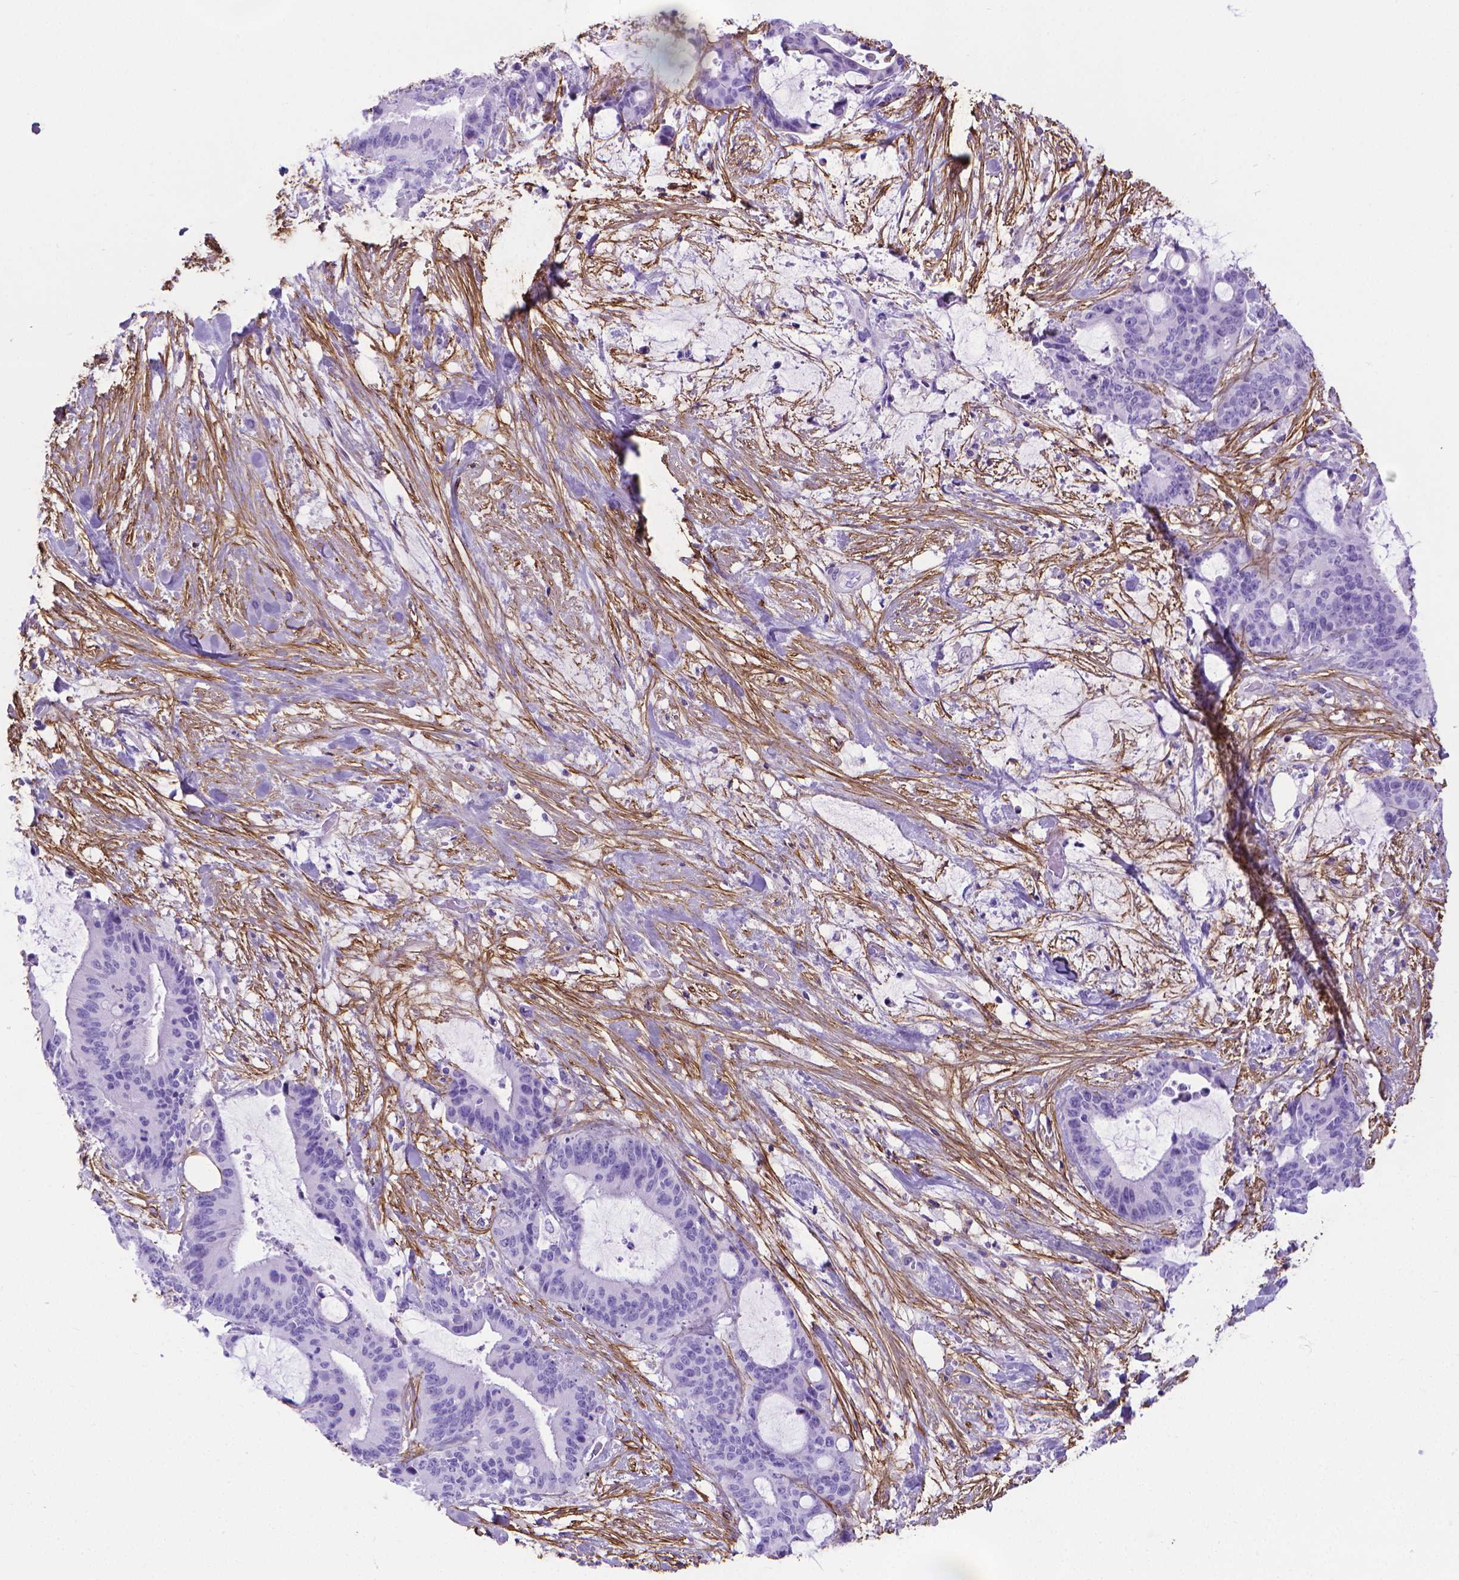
{"staining": {"intensity": "negative", "quantity": "none", "location": "none"}, "tissue": "liver cancer", "cell_type": "Tumor cells", "image_type": "cancer", "snomed": [{"axis": "morphology", "description": "Cholangiocarcinoma"}, {"axis": "topography", "description": "Liver"}], "caption": "The micrograph shows no staining of tumor cells in liver cancer (cholangiocarcinoma). (Brightfield microscopy of DAB (3,3'-diaminobenzidine) IHC at high magnification).", "gene": "MFAP2", "patient": {"sex": "female", "age": 73}}